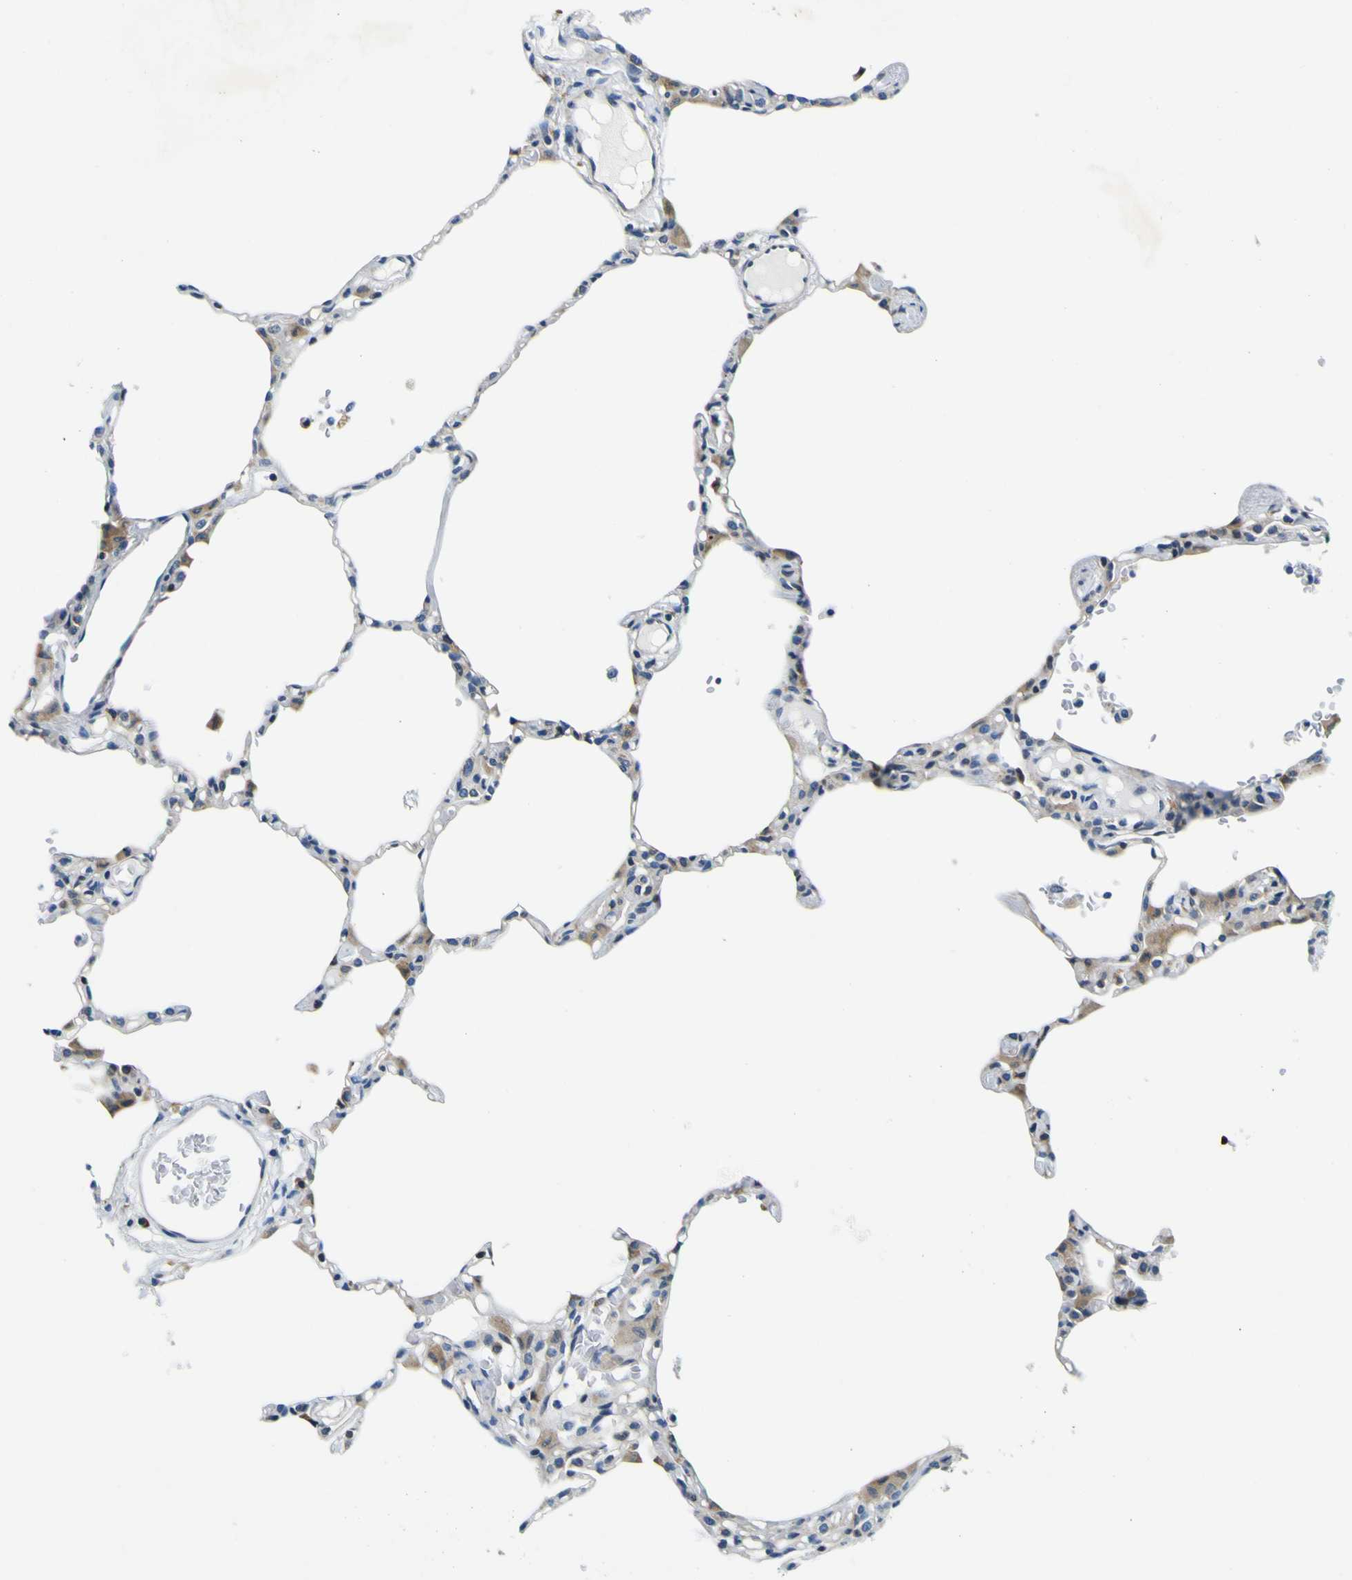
{"staining": {"intensity": "weak", "quantity": "<25%", "location": "cytoplasmic/membranous"}, "tissue": "lung", "cell_type": "Alveolar cells", "image_type": "normal", "snomed": [{"axis": "morphology", "description": "Normal tissue, NOS"}, {"axis": "topography", "description": "Lung"}], "caption": "A high-resolution image shows IHC staining of unremarkable lung, which reveals no significant positivity in alveolar cells.", "gene": "NLRP3", "patient": {"sex": "female", "age": 49}}